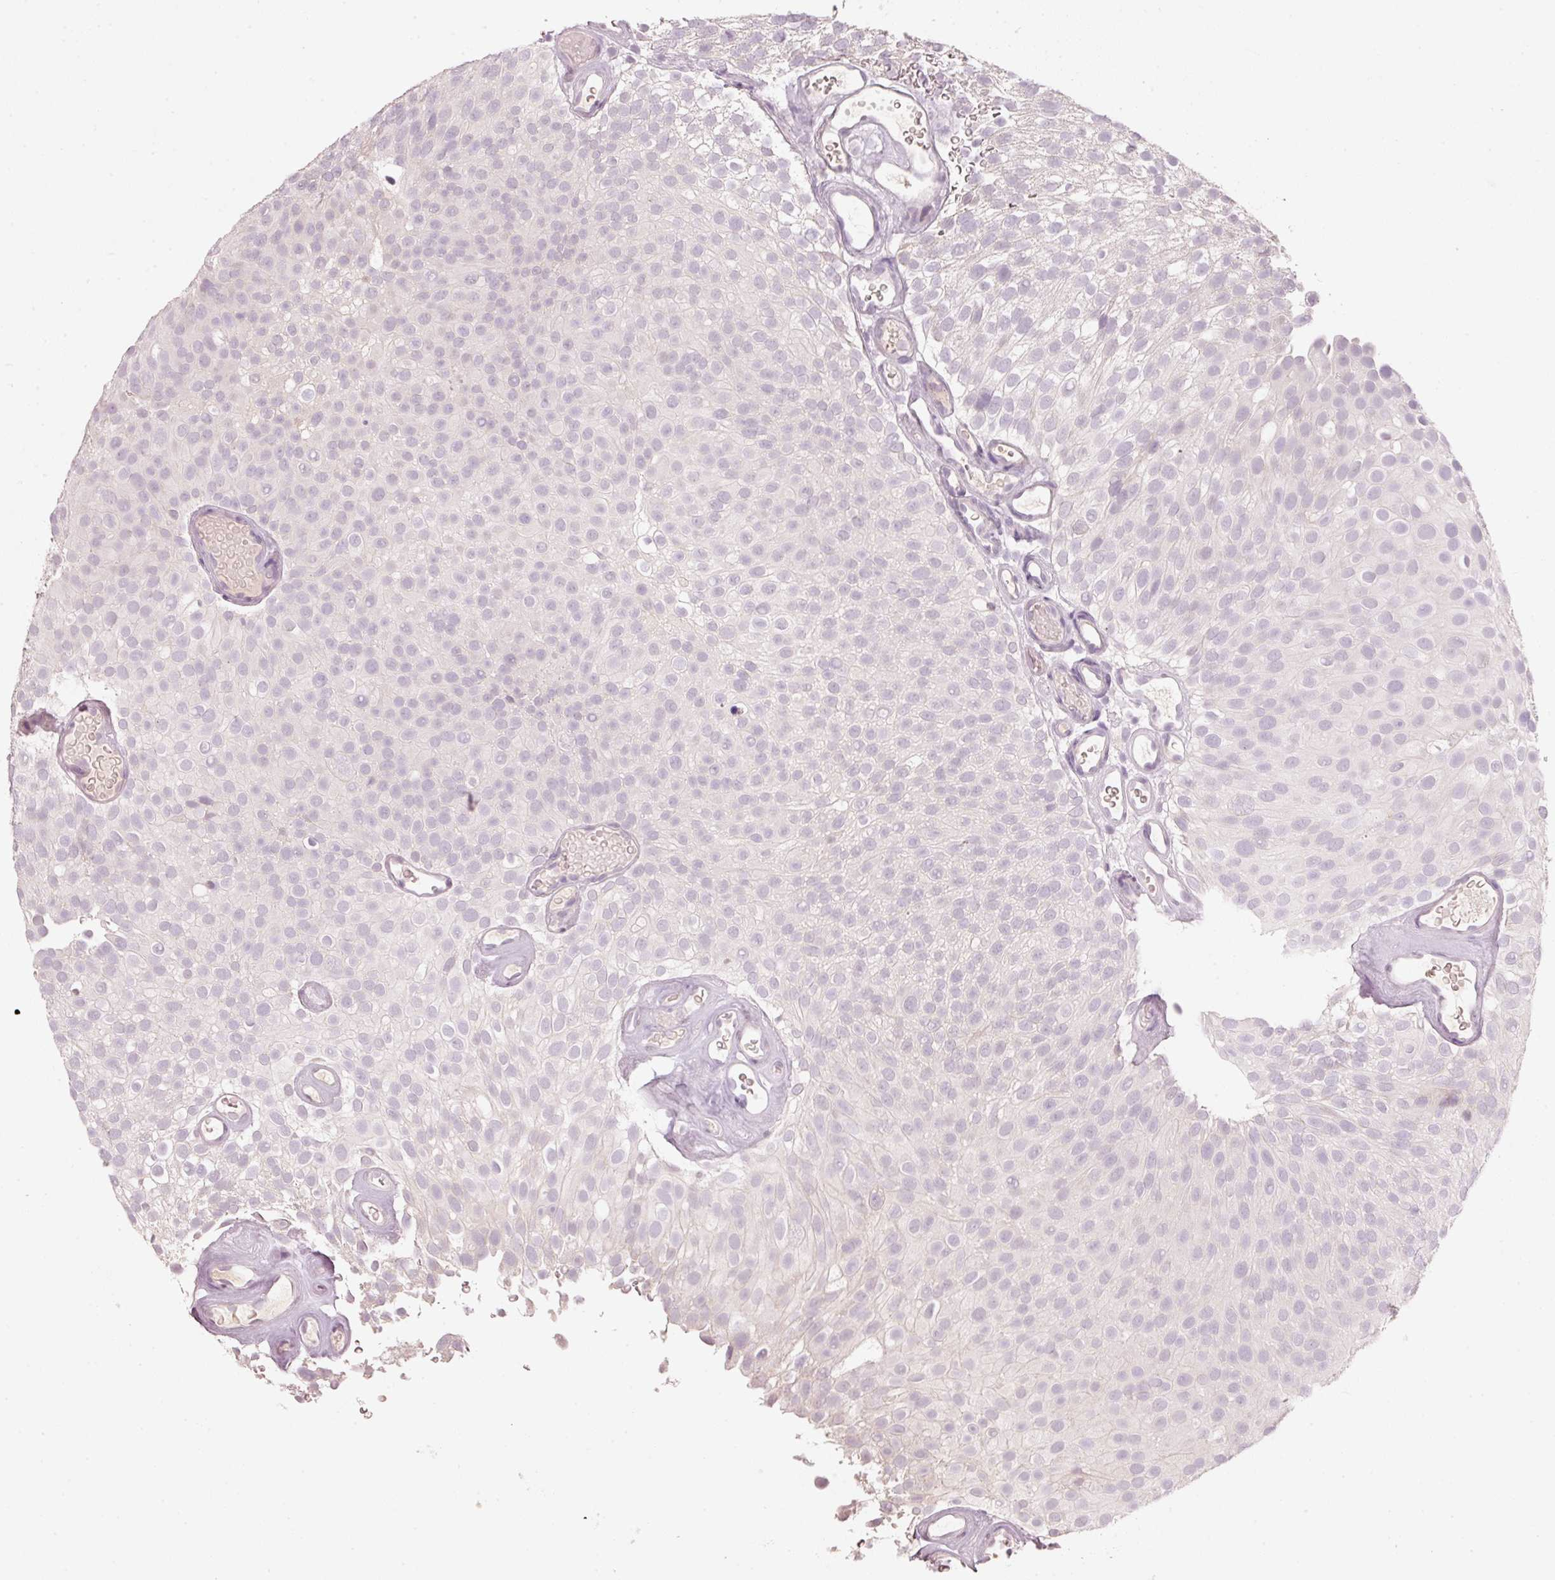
{"staining": {"intensity": "negative", "quantity": "none", "location": "none"}, "tissue": "urothelial cancer", "cell_type": "Tumor cells", "image_type": "cancer", "snomed": [{"axis": "morphology", "description": "Urothelial carcinoma, Low grade"}, {"axis": "topography", "description": "Urinary bladder"}], "caption": "The image displays no significant positivity in tumor cells of urothelial cancer. (DAB (3,3'-diaminobenzidine) IHC with hematoxylin counter stain).", "gene": "STEAP1", "patient": {"sex": "male", "age": 78}}